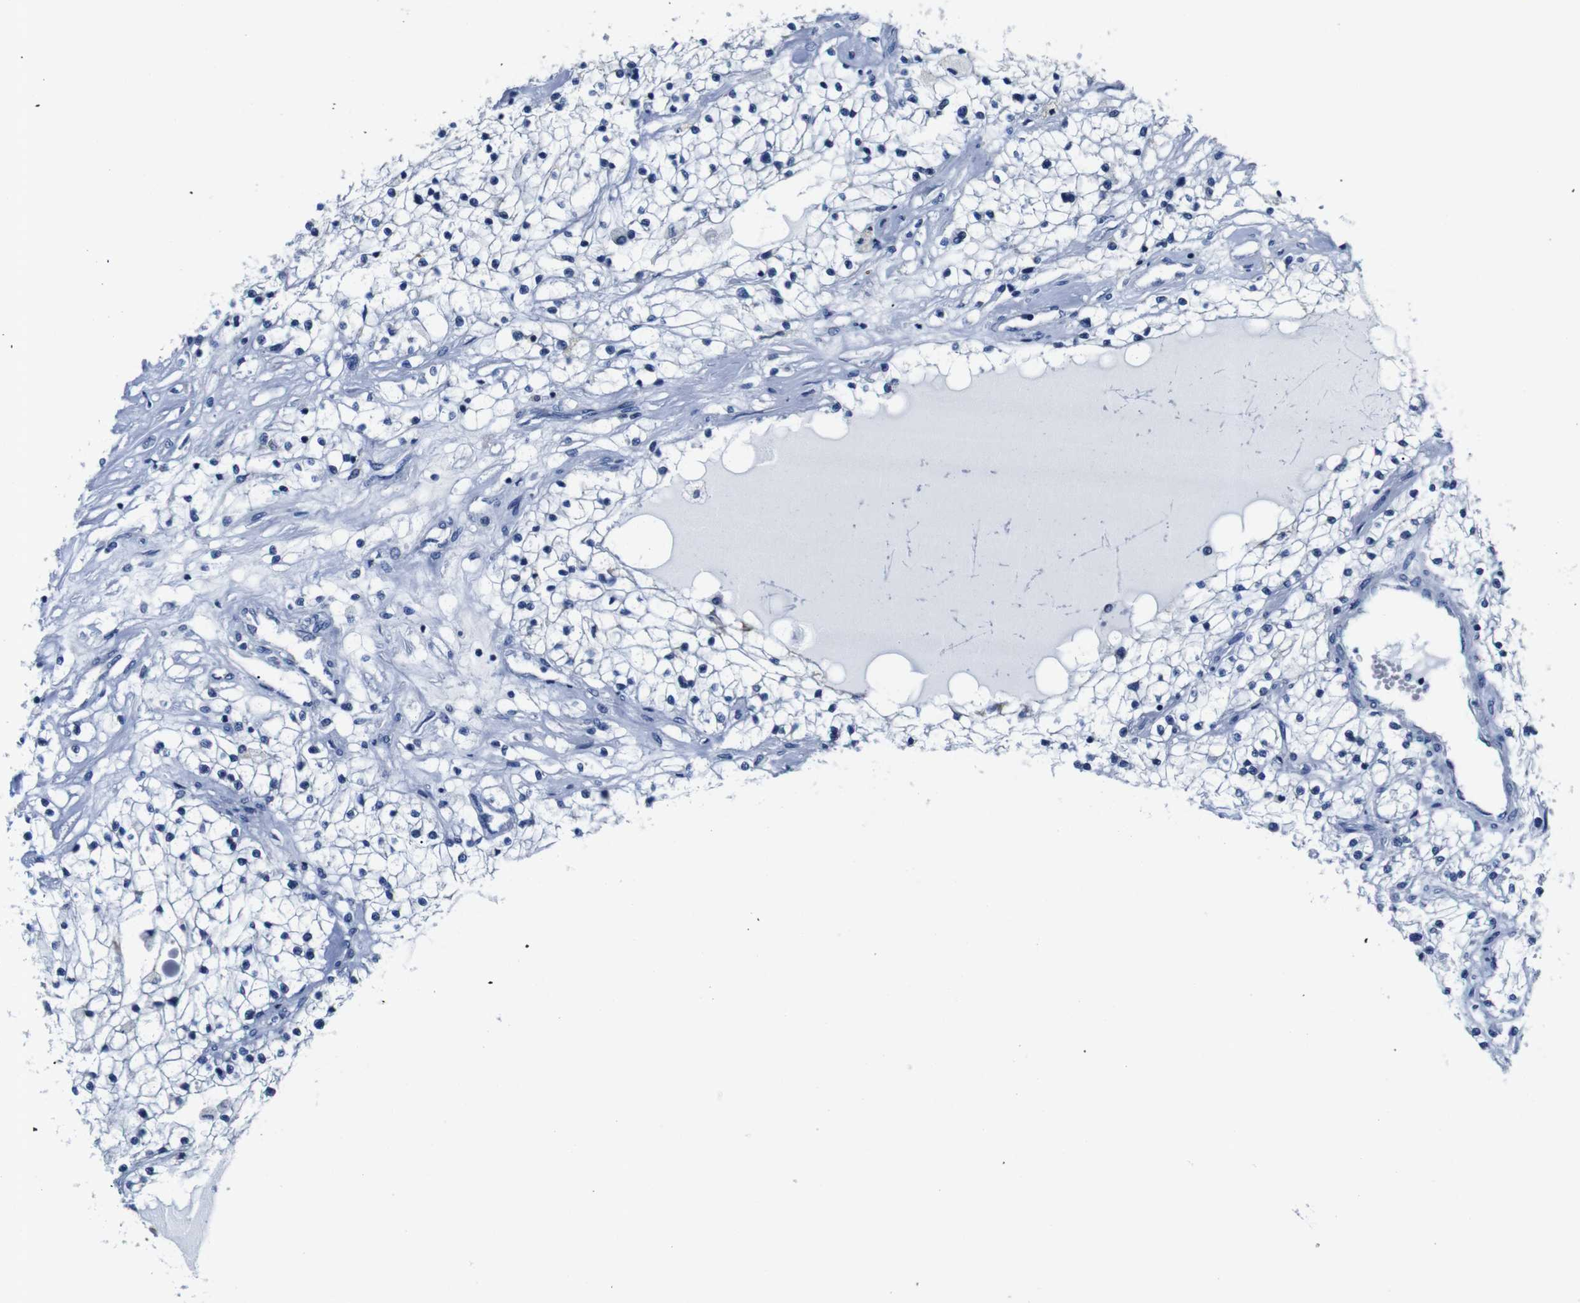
{"staining": {"intensity": "negative", "quantity": "none", "location": "none"}, "tissue": "renal cancer", "cell_type": "Tumor cells", "image_type": "cancer", "snomed": [{"axis": "morphology", "description": "Adenocarcinoma, NOS"}, {"axis": "topography", "description": "Kidney"}], "caption": "This is an immunohistochemistry image of human renal adenocarcinoma. There is no positivity in tumor cells.", "gene": "SNX19", "patient": {"sex": "male", "age": 68}}